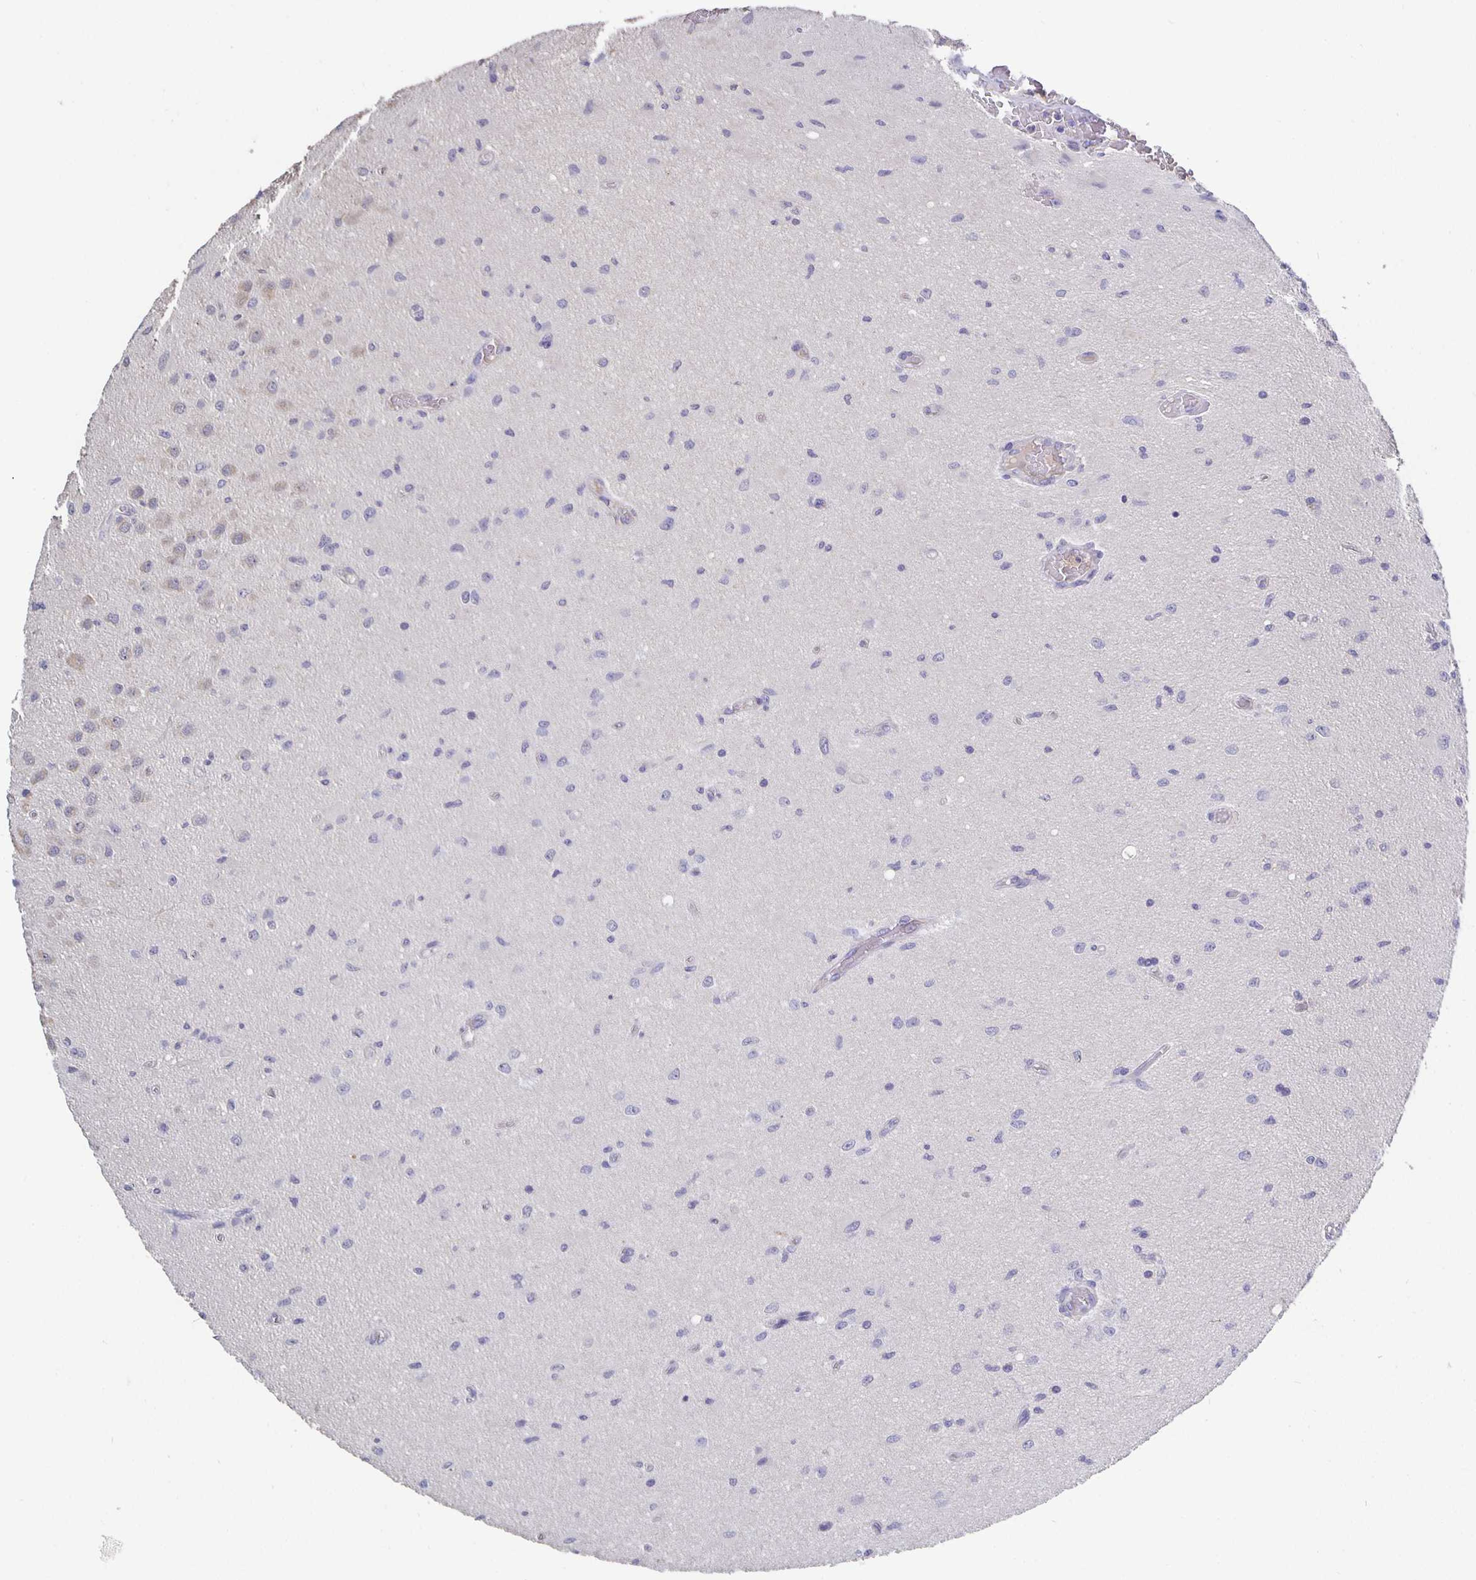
{"staining": {"intensity": "negative", "quantity": "none", "location": "none"}, "tissue": "glioma", "cell_type": "Tumor cells", "image_type": "cancer", "snomed": [{"axis": "morphology", "description": "Glioma, malignant, High grade"}, {"axis": "topography", "description": "Brain"}], "caption": "An immunohistochemistry micrograph of glioma is shown. There is no staining in tumor cells of glioma. Nuclei are stained in blue.", "gene": "CFAP74", "patient": {"sex": "male", "age": 67}}